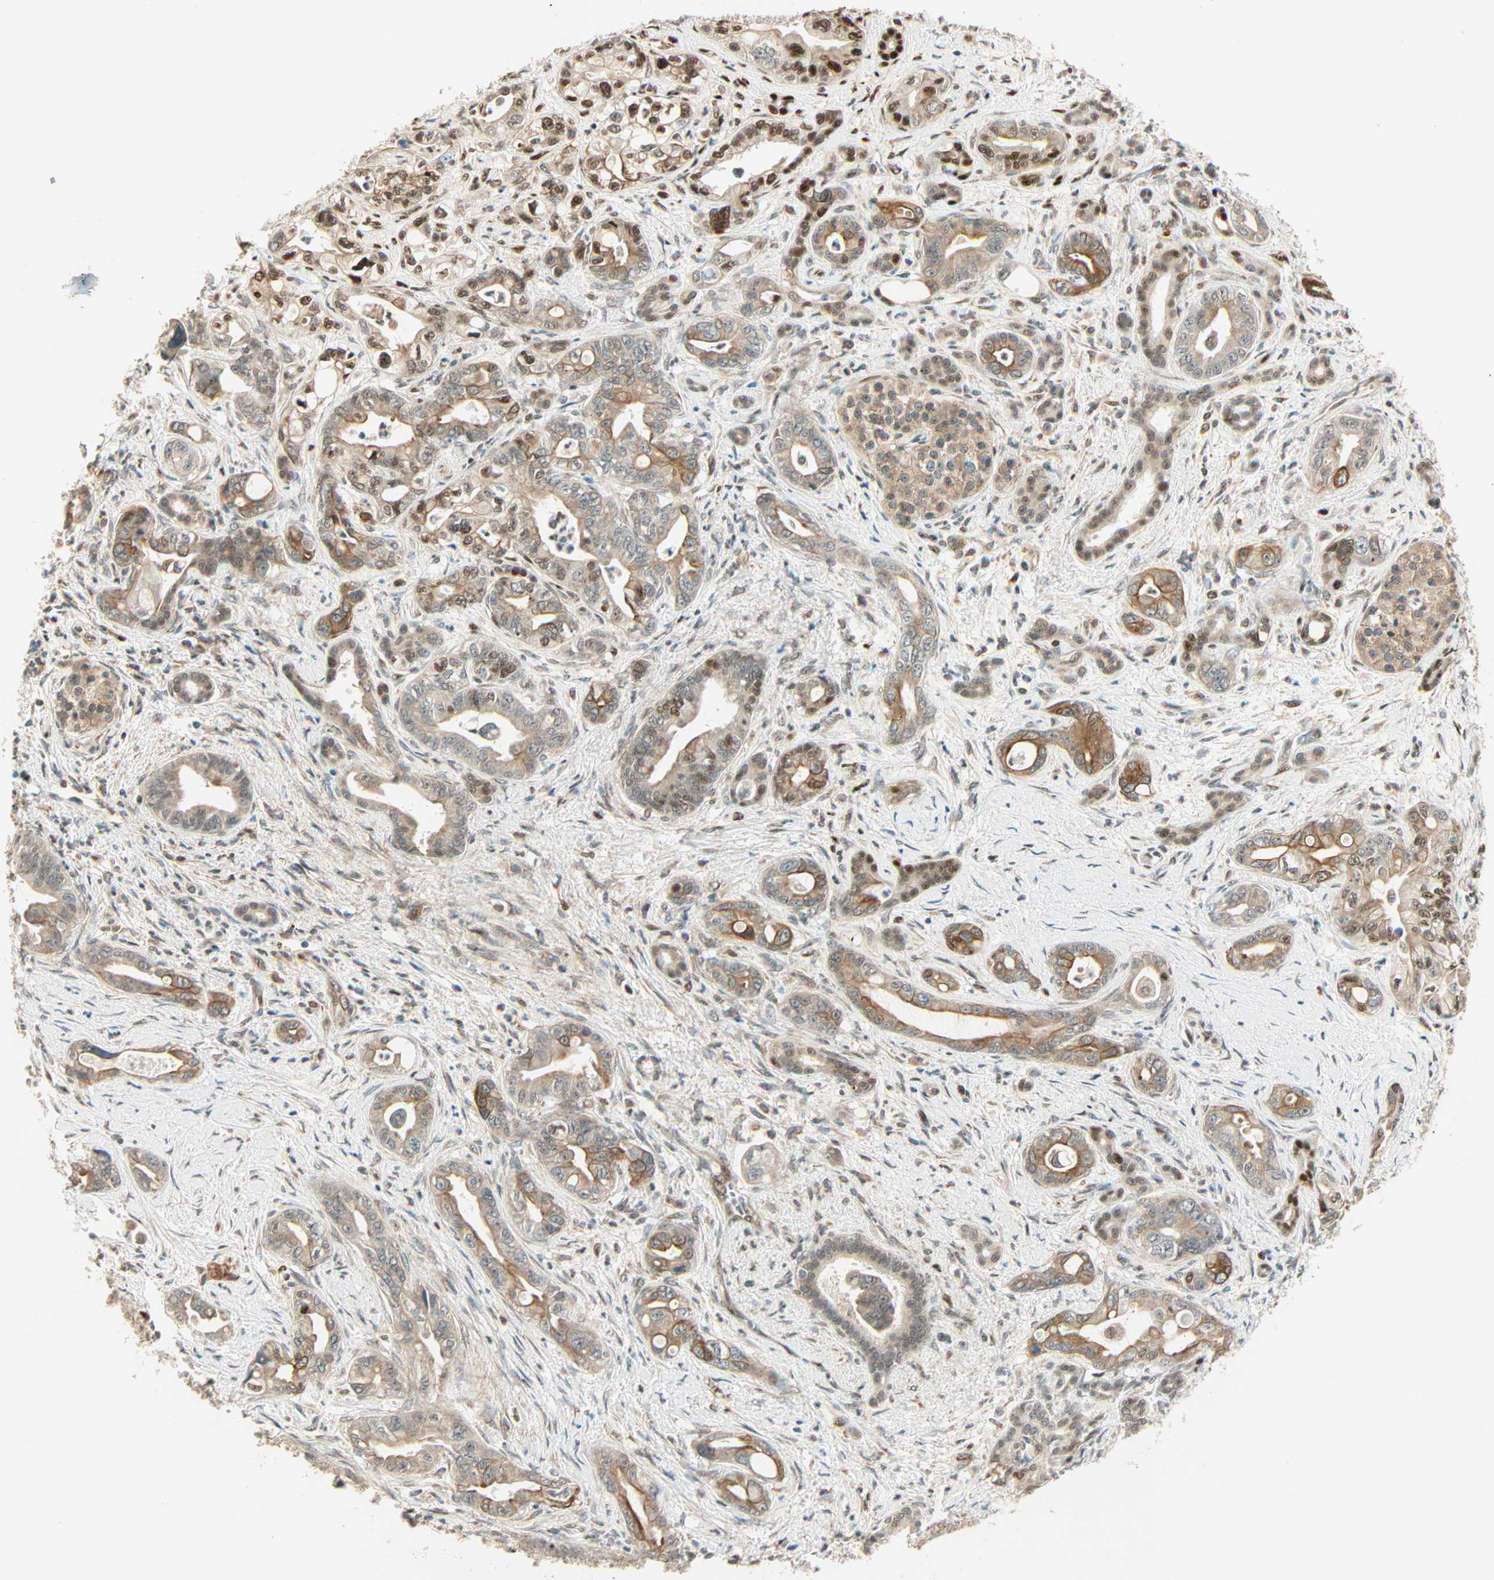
{"staining": {"intensity": "moderate", "quantity": ">75%", "location": "cytoplasmic/membranous,nuclear"}, "tissue": "pancreatic cancer", "cell_type": "Tumor cells", "image_type": "cancer", "snomed": [{"axis": "morphology", "description": "Adenocarcinoma, NOS"}, {"axis": "topography", "description": "Pancreas"}], "caption": "Protein expression analysis of human pancreatic adenocarcinoma reveals moderate cytoplasmic/membranous and nuclear expression in about >75% of tumor cells. Nuclei are stained in blue.", "gene": "PNPLA6", "patient": {"sex": "male", "age": 70}}